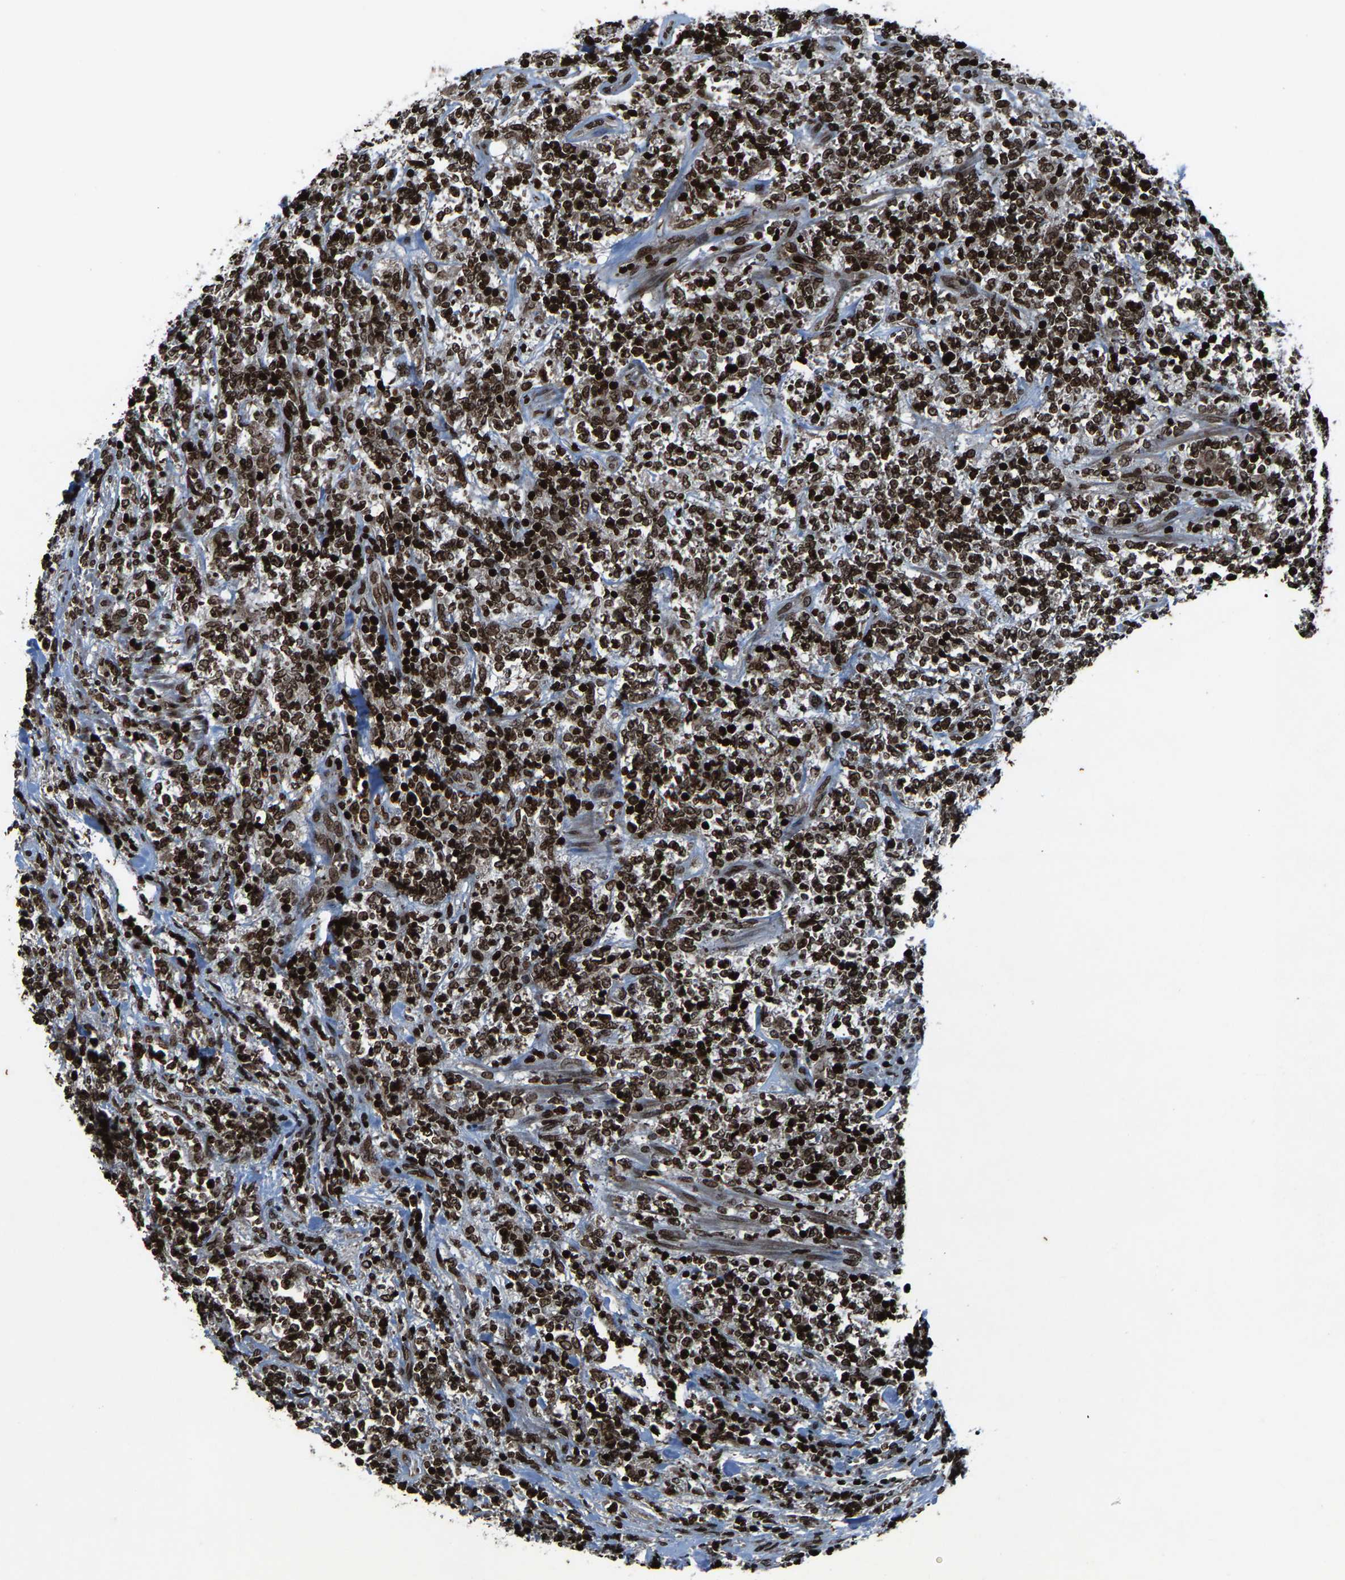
{"staining": {"intensity": "strong", "quantity": ">75%", "location": "nuclear"}, "tissue": "lymphoma", "cell_type": "Tumor cells", "image_type": "cancer", "snomed": [{"axis": "morphology", "description": "Malignant lymphoma, non-Hodgkin's type, High grade"}, {"axis": "topography", "description": "Soft tissue"}], "caption": "The histopathology image displays immunohistochemical staining of malignant lymphoma, non-Hodgkin's type (high-grade). There is strong nuclear staining is identified in about >75% of tumor cells. The protein is shown in brown color, while the nuclei are stained blue.", "gene": "H4C1", "patient": {"sex": "male", "age": 18}}